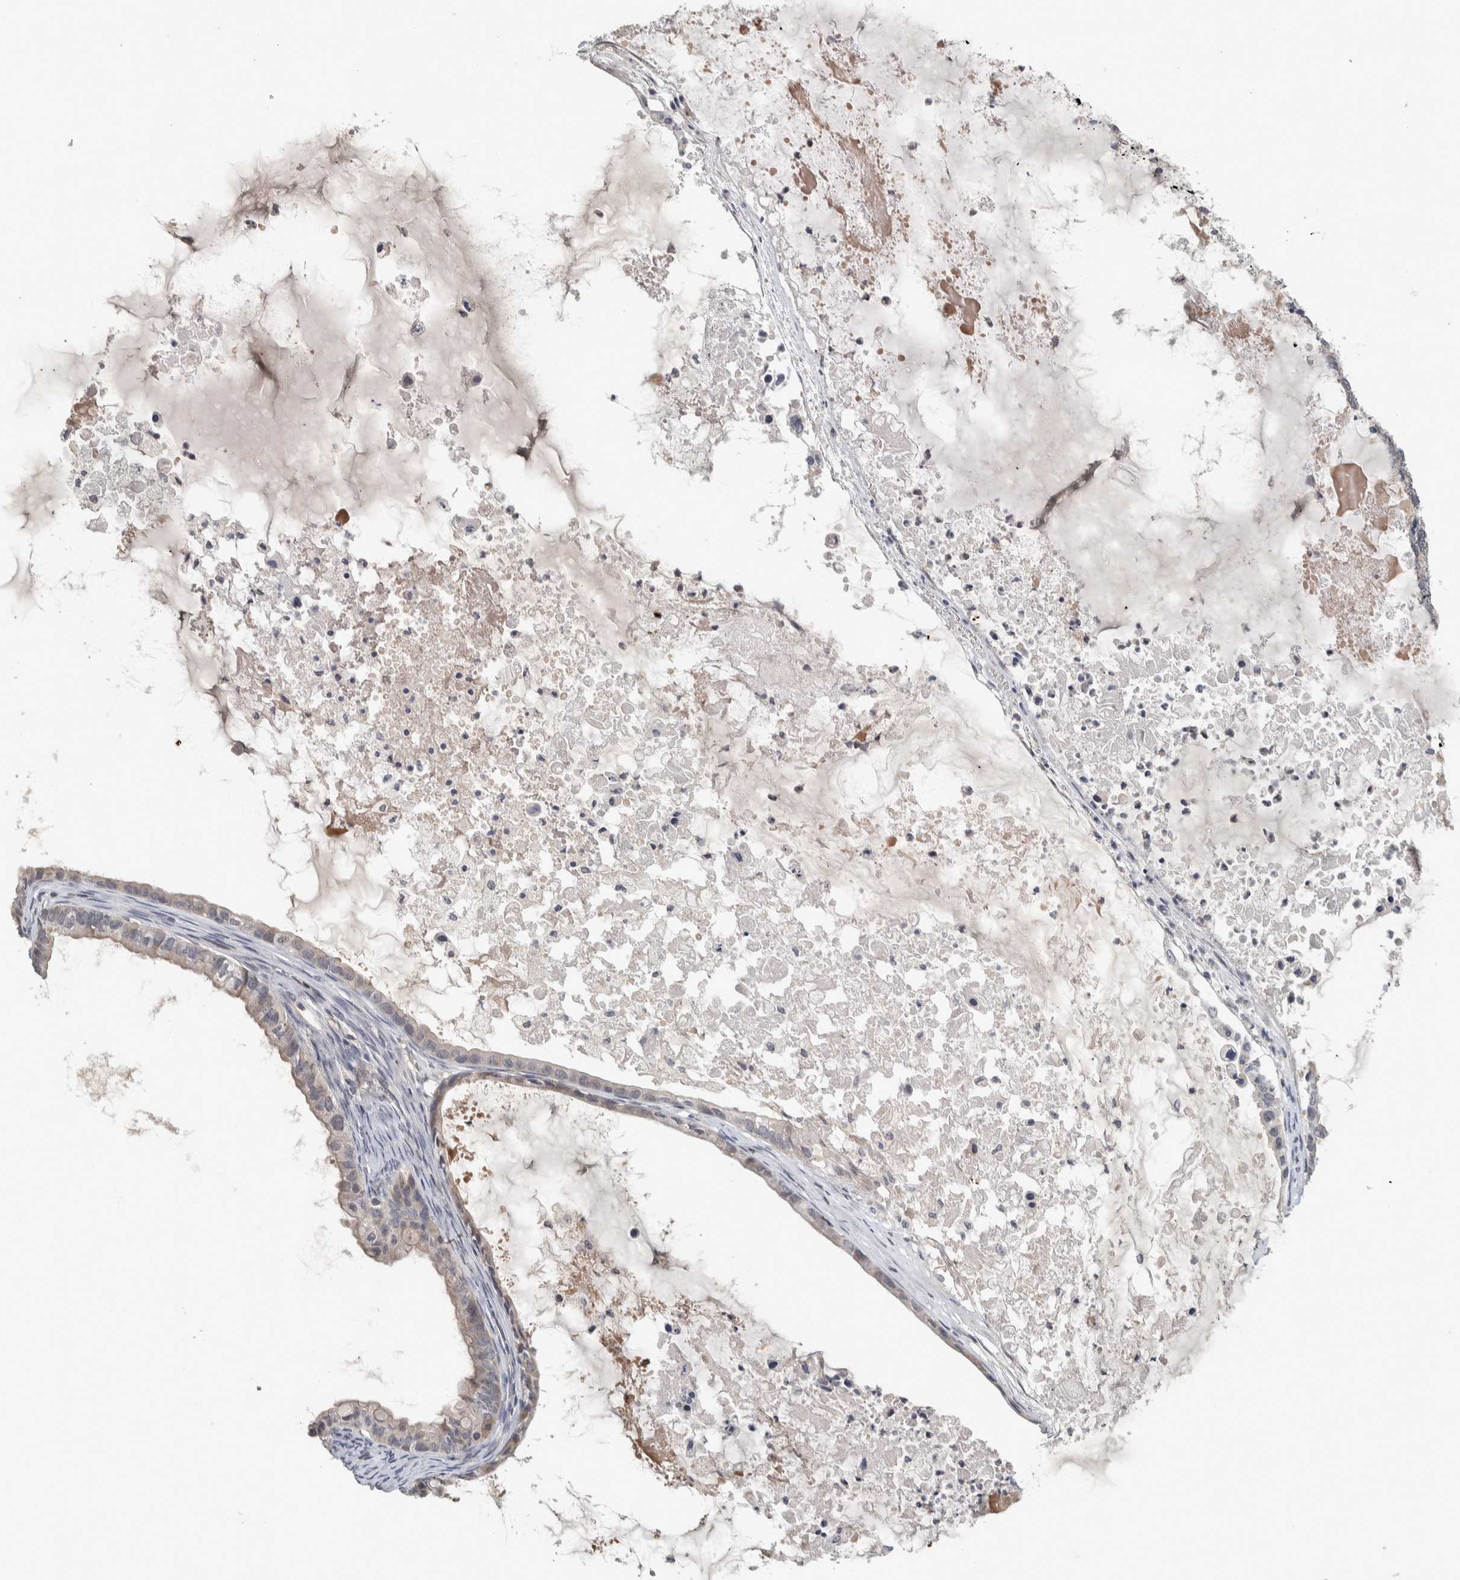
{"staining": {"intensity": "negative", "quantity": "none", "location": "none"}, "tissue": "ovarian cancer", "cell_type": "Tumor cells", "image_type": "cancer", "snomed": [{"axis": "morphology", "description": "Cystadenocarcinoma, mucinous, NOS"}, {"axis": "topography", "description": "Ovary"}], "caption": "Immunohistochemistry (IHC) micrograph of neoplastic tissue: ovarian cancer (mucinous cystadenocarcinoma) stained with DAB exhibits no significant protein positivity in tumor cells. Nuclei are stained in blue.", "gene": "AFP", "patient": {"sex": "female", "age": 80}}